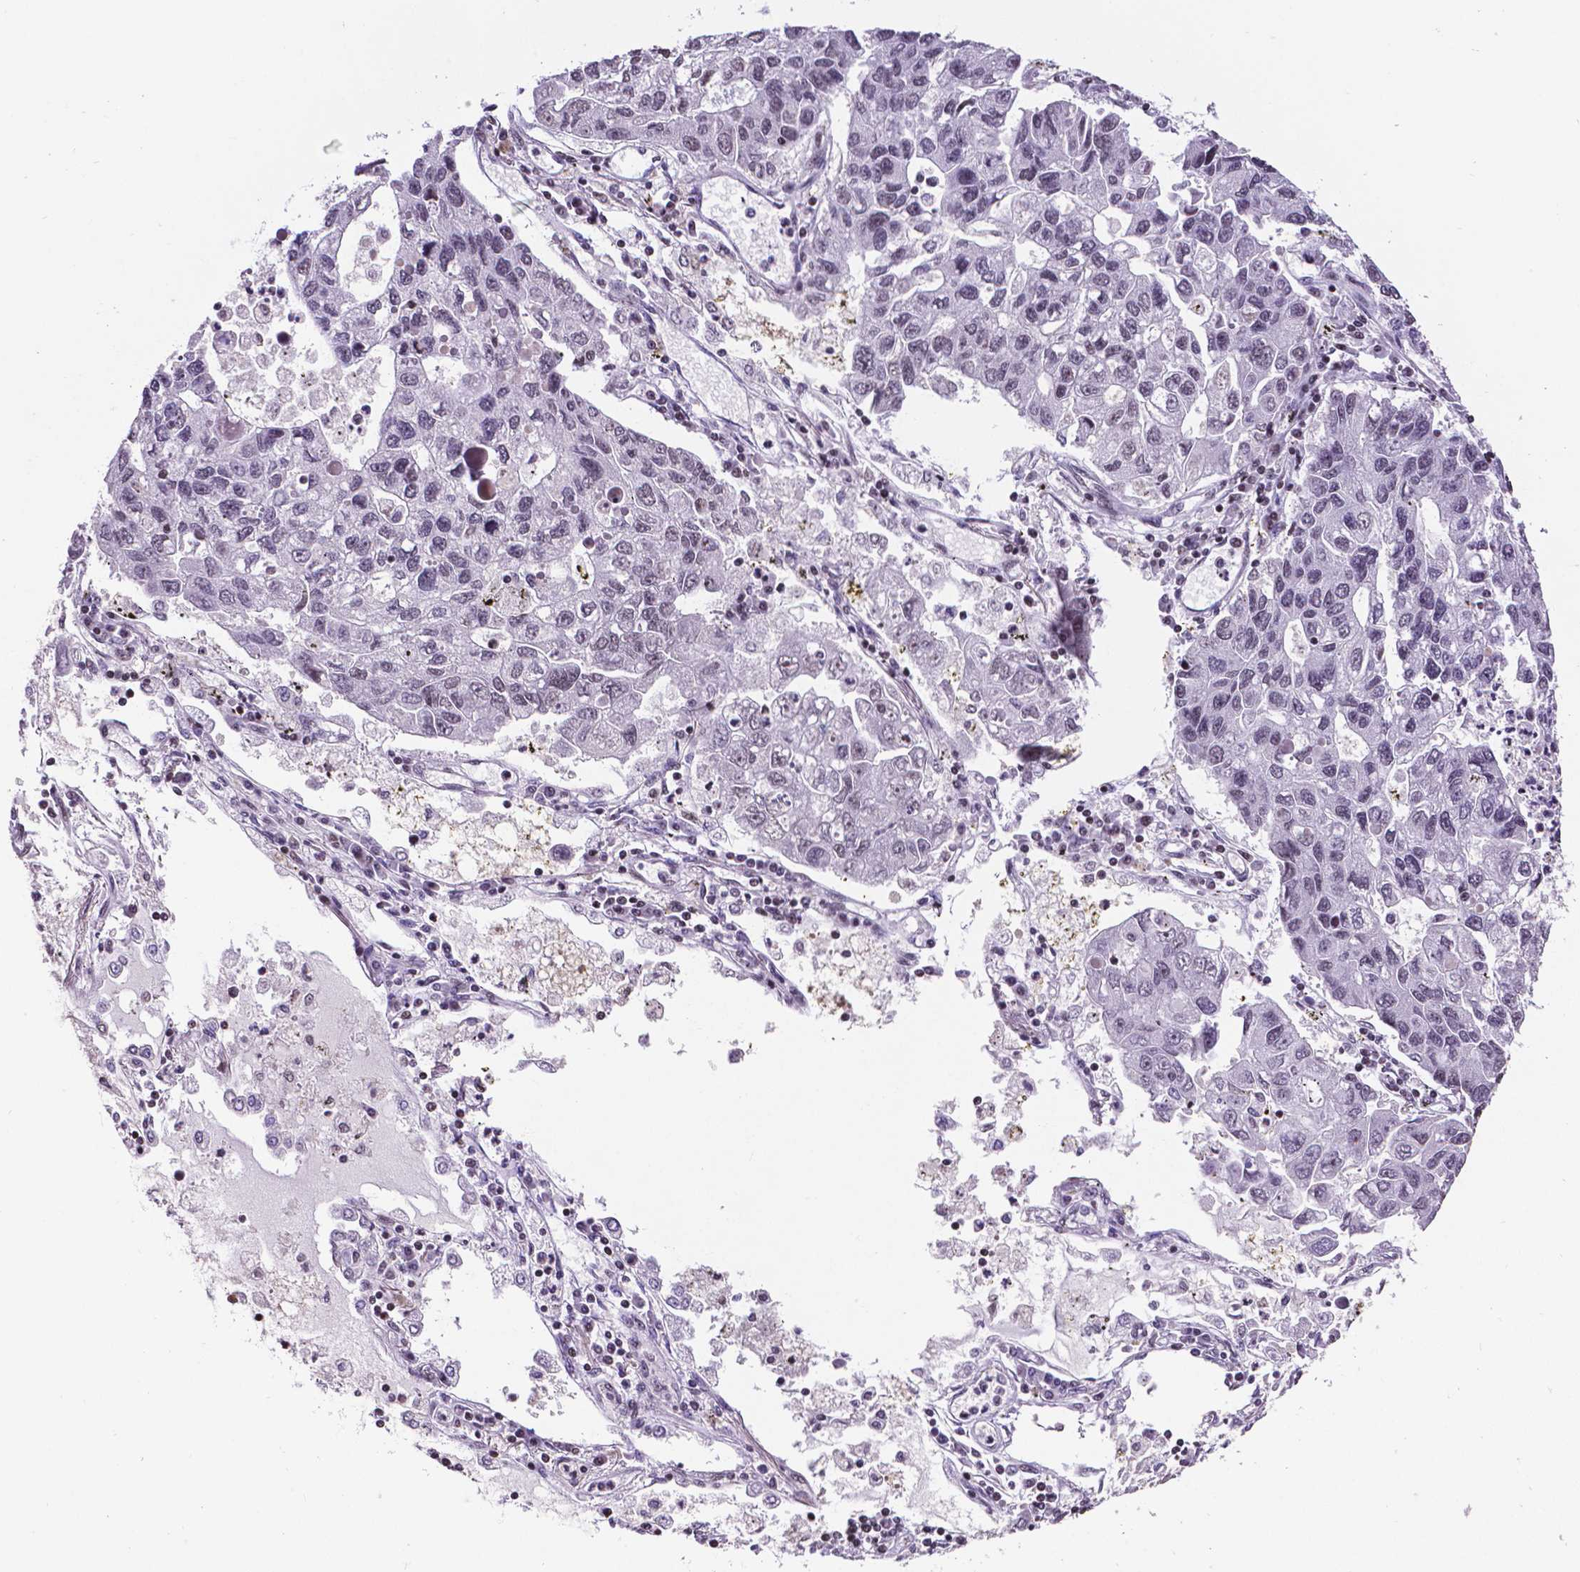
{"staining": {"intensity": "negative", "quantity": "none", "location": "none"}, "tissue": "lung cancer", "cell_type": "Tumor cells", "image_type": "cancer", "snomed": [{"axis": "morphology", "description": "Adenocarcinoma, NOS"}, {"axis": "topography", "description": "Bronchus"}, {"axis": "topography", "description": "Lung"}], "caption": "Lung adenocarcinoma was stained to show a protein in brown. There is no significant positivity in tumor cells. The staining was performed using DAB to visualize the protein expression in brown, while the nuclei were stained in blue with hematoxylin (Magnification: 20x).", "gene": "CTCF", "patient": {"sex": "female", "age": 51}}